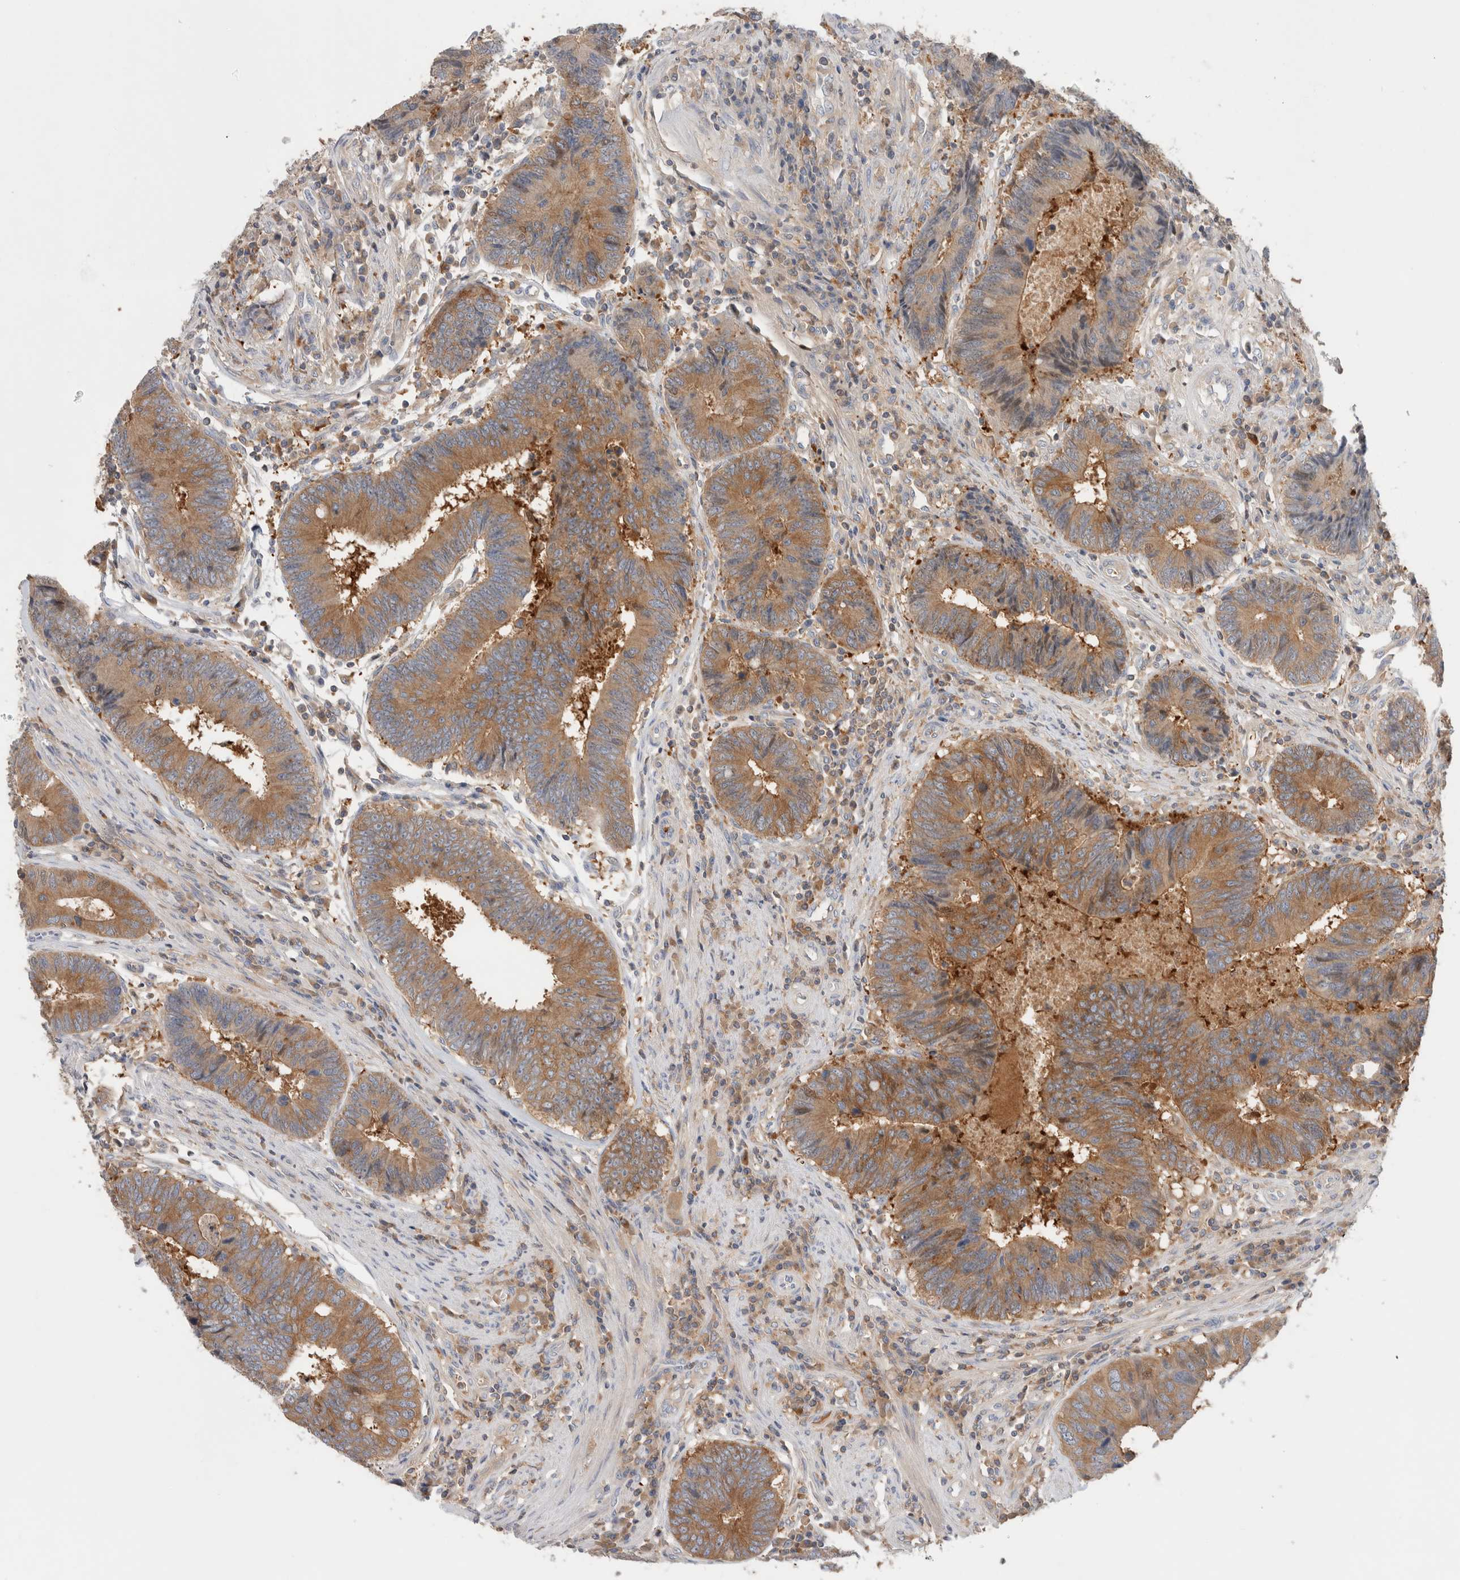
{"staining": {"intensity": "moderate", "quantity": ">75%", "location": "cytoplasmic/membranous"}, "tissue": "colorectal cancer", "cell_type": "Tumor cells", "image_type": "cancer", "snomed": [{"axis": "morphology", "description": "Adenocarcinoma, NOS"}, {"axis": "topography", "description": "Rectum"}], "caption": "Colorectal adenocarcinoma stained for a protein exhibits moderate cytoplasmic/membranous positivity in tumor cells.", "gene": "KLHL14", "patient": {"sex": "male", "age": 84}}